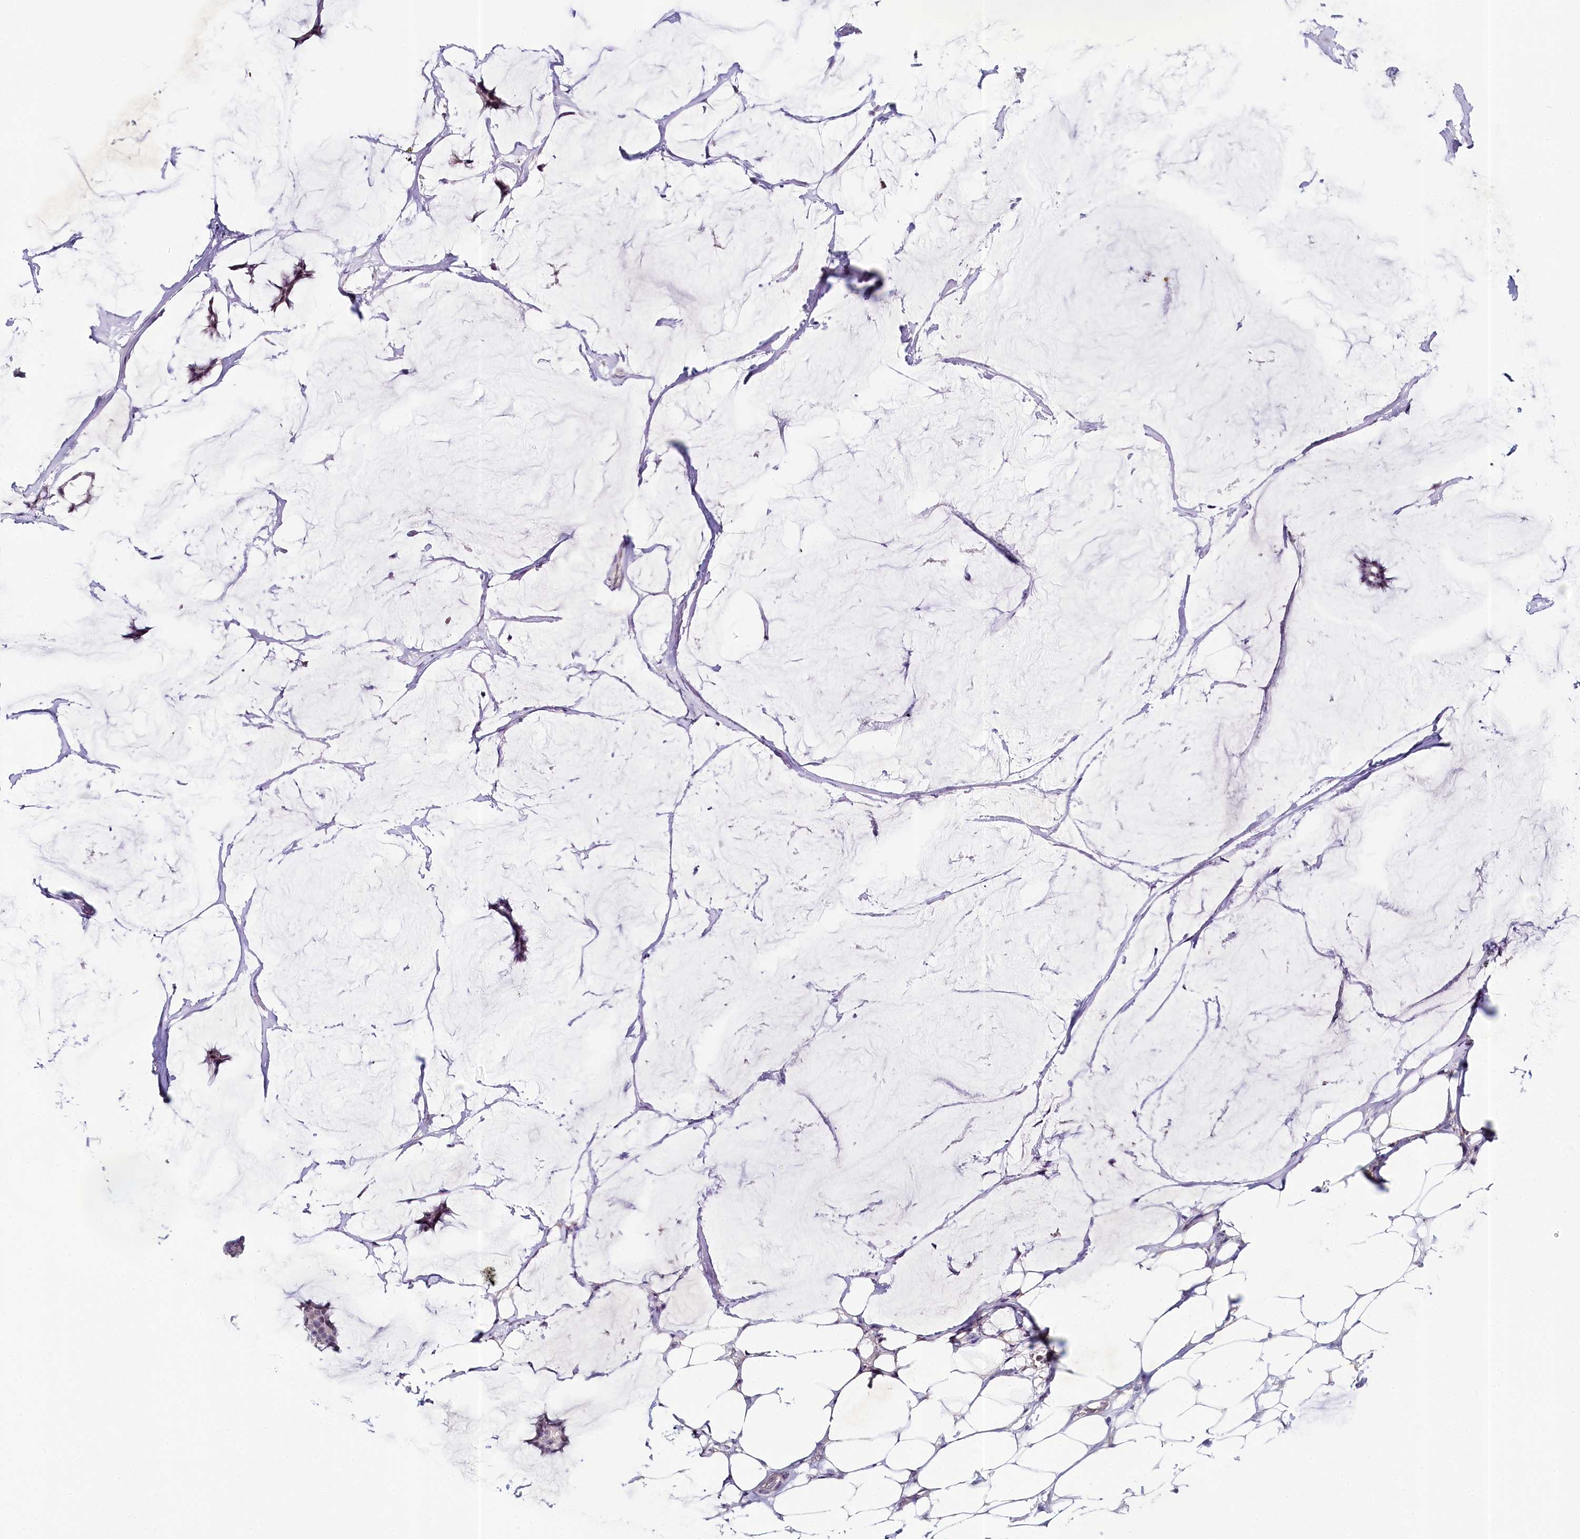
{"staining": {"intensity": "negative", "quantity": "none", "location": "none"}, "tissue": "breast cancer", "cell_type": "Tumor cells", "image_type": "cancer", "snomed": [{"axis": "morphology", "description": "Duct carcinoma"}, {"axis": "topography", "description": "Breast"}], "caption": "Protein analysis of breast cancer displays no significant positivity in tumor cells.", "gene": "AMTN", "patient": {"sex": "female", "age": 93}}